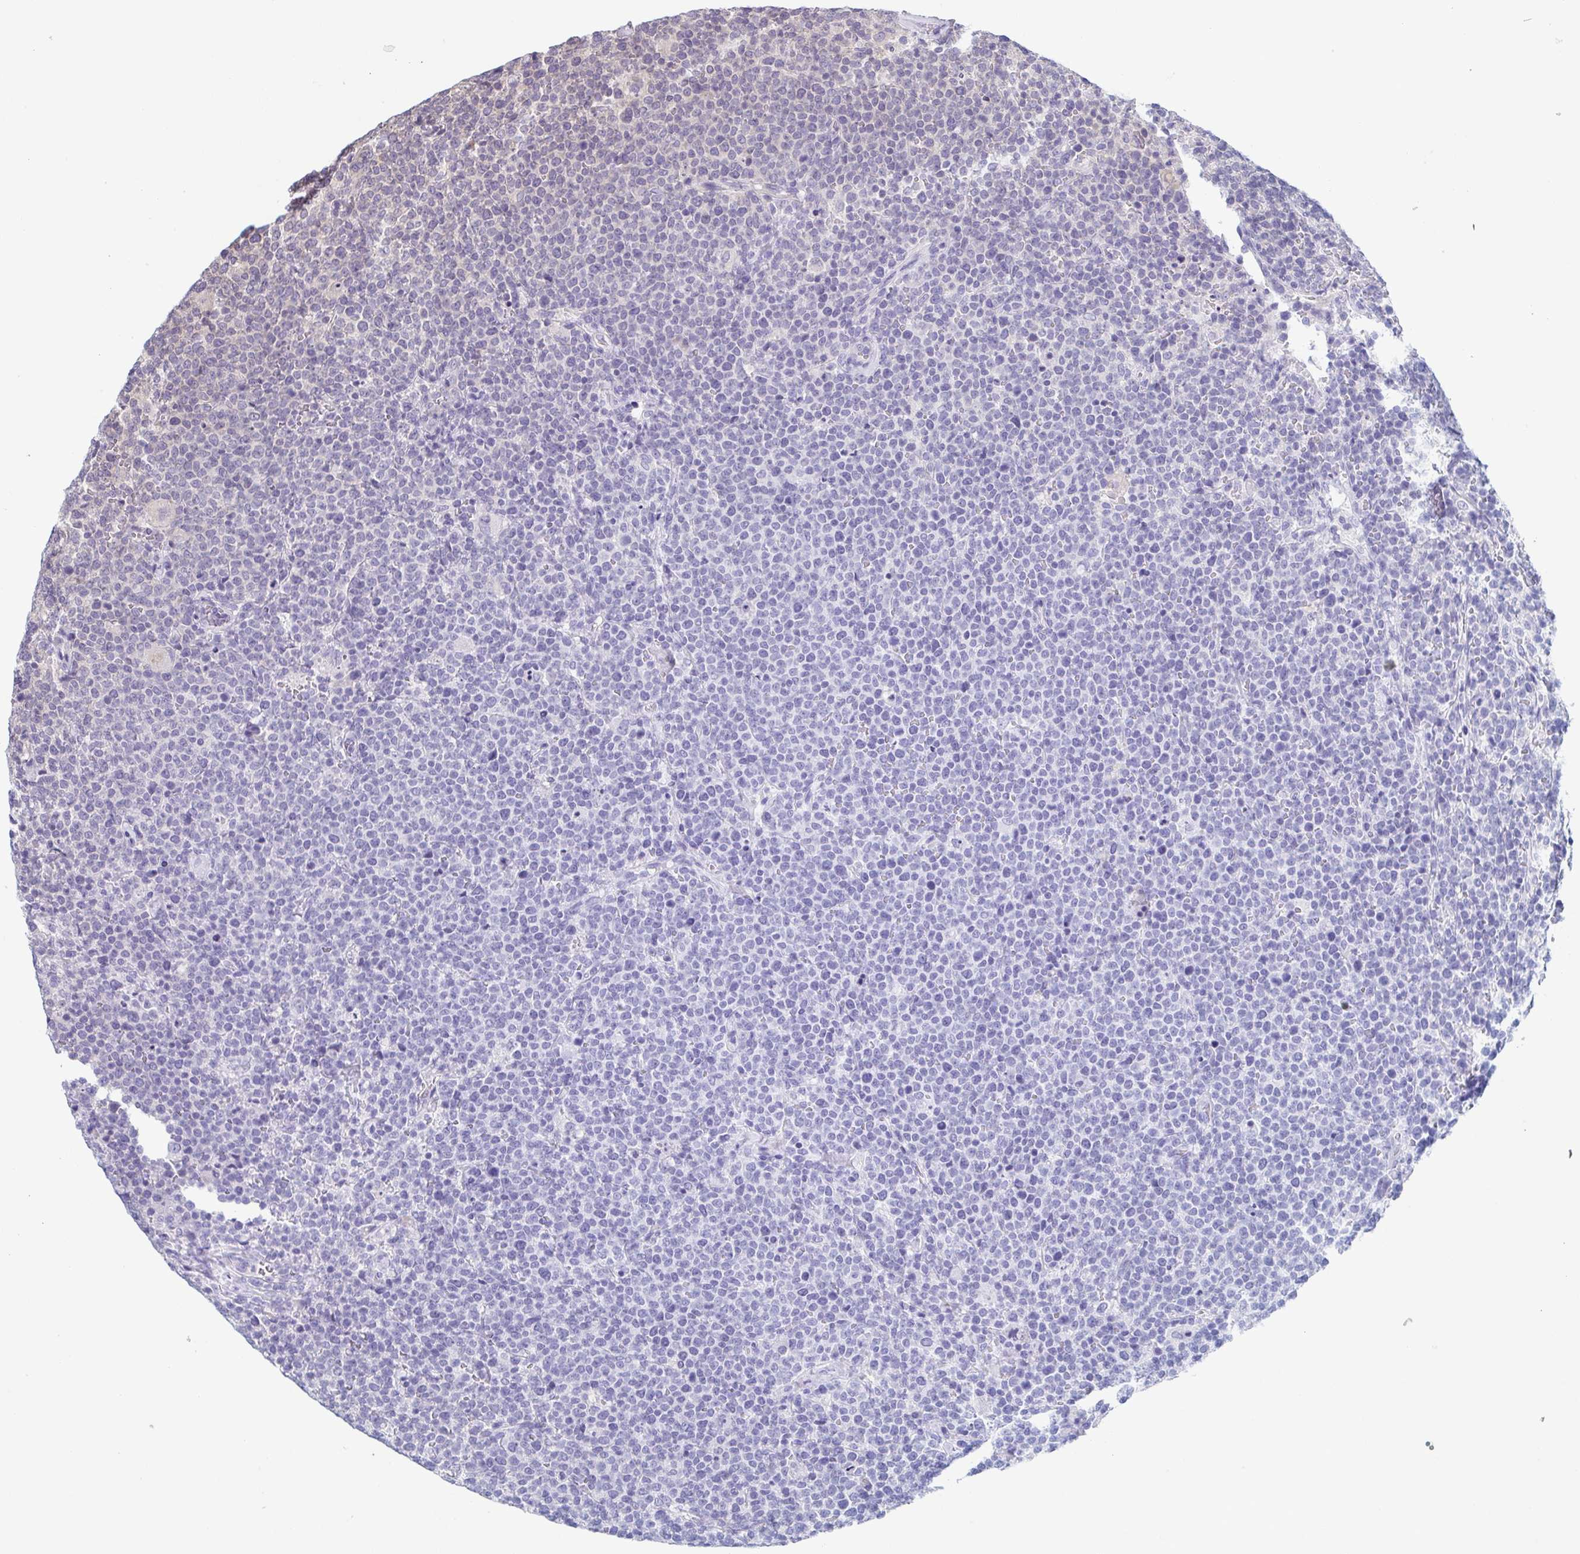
{"staining": {"intensity": "weak", "quantity": "<25%", "location": "cytoplasmic/membranous"}, "tissue": "lymphoma", "cell_type": "Tumor cells", "image_type": "cancer", "snomed": [{"axis": "morphology", "description": "Malignant lymphoma, non-Hodgkin's type, High grade"}, {"axis": "topography", "description": "Lymph node"}], "caption": "A high-resolution photomicrograph shows IHC staining of lymphoma, which displays no significant staining in tumor cells.", "gene": "COPB1", "patient": {"sex": "male", "age": 61}}